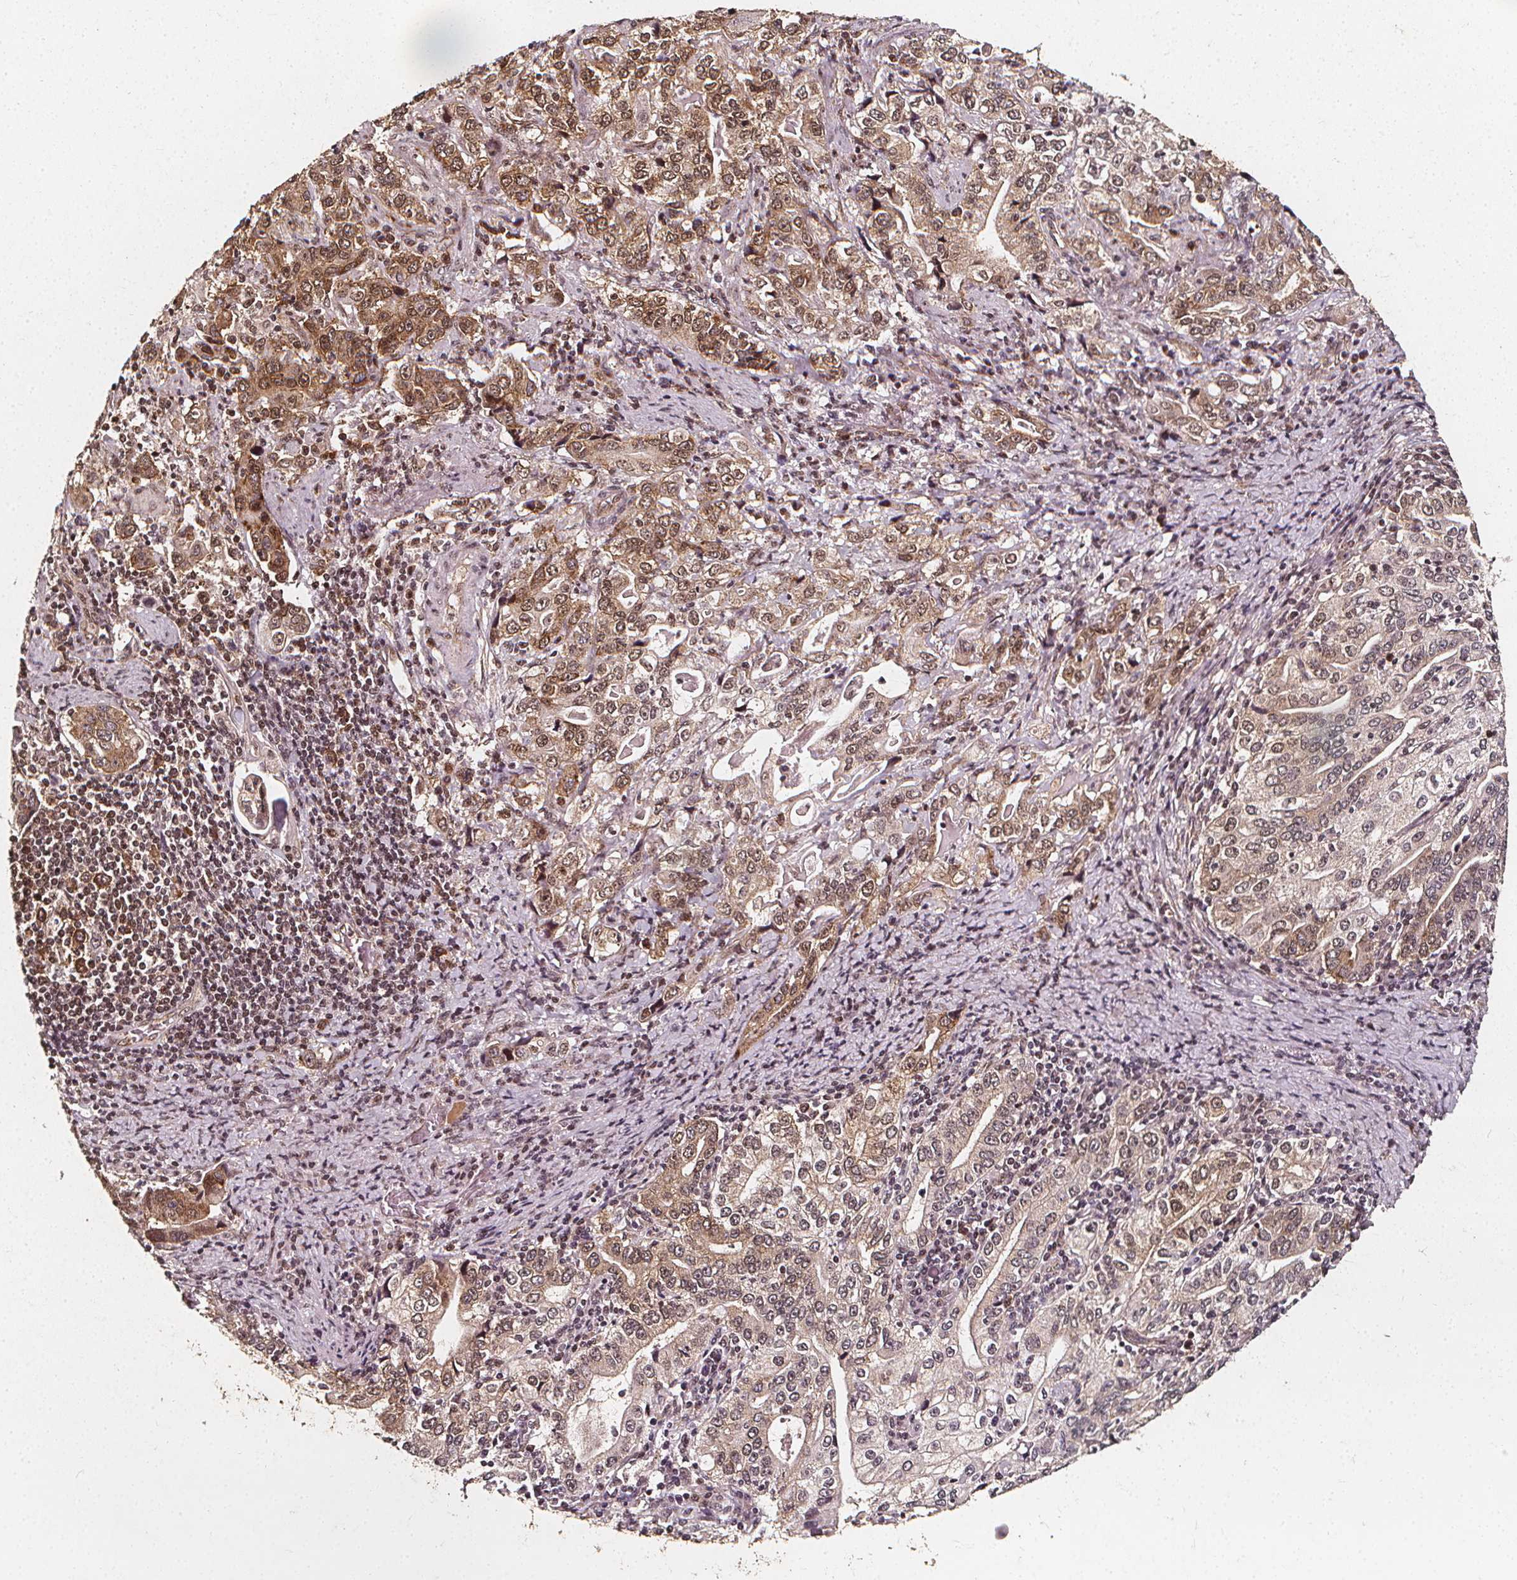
{"staining": {"intensity": "moderate", "quantity": ">75%", "location": "cytoplasmic/membranous,nuclear"}, "tissue": "stomach cancer", "cell_type": "Tumor cells", "image_type": "cancer", "snomed": [{"axis": "morphology", "description": "Adenocarcinoma, NOS"}, {"axis": "topography", "description": "Stomach, lower"}], "caption": "This image shows stomach adenocarcinoma stained with immunohistochemistry to label a protein in brown. The cytoplasmic/membranous and nuclear of tumor cells show moderate positivity for the protein. Nuclei are counter-stained blue.", "gene": "SMN1", "patient": {"sex": "female", "age": 72}}